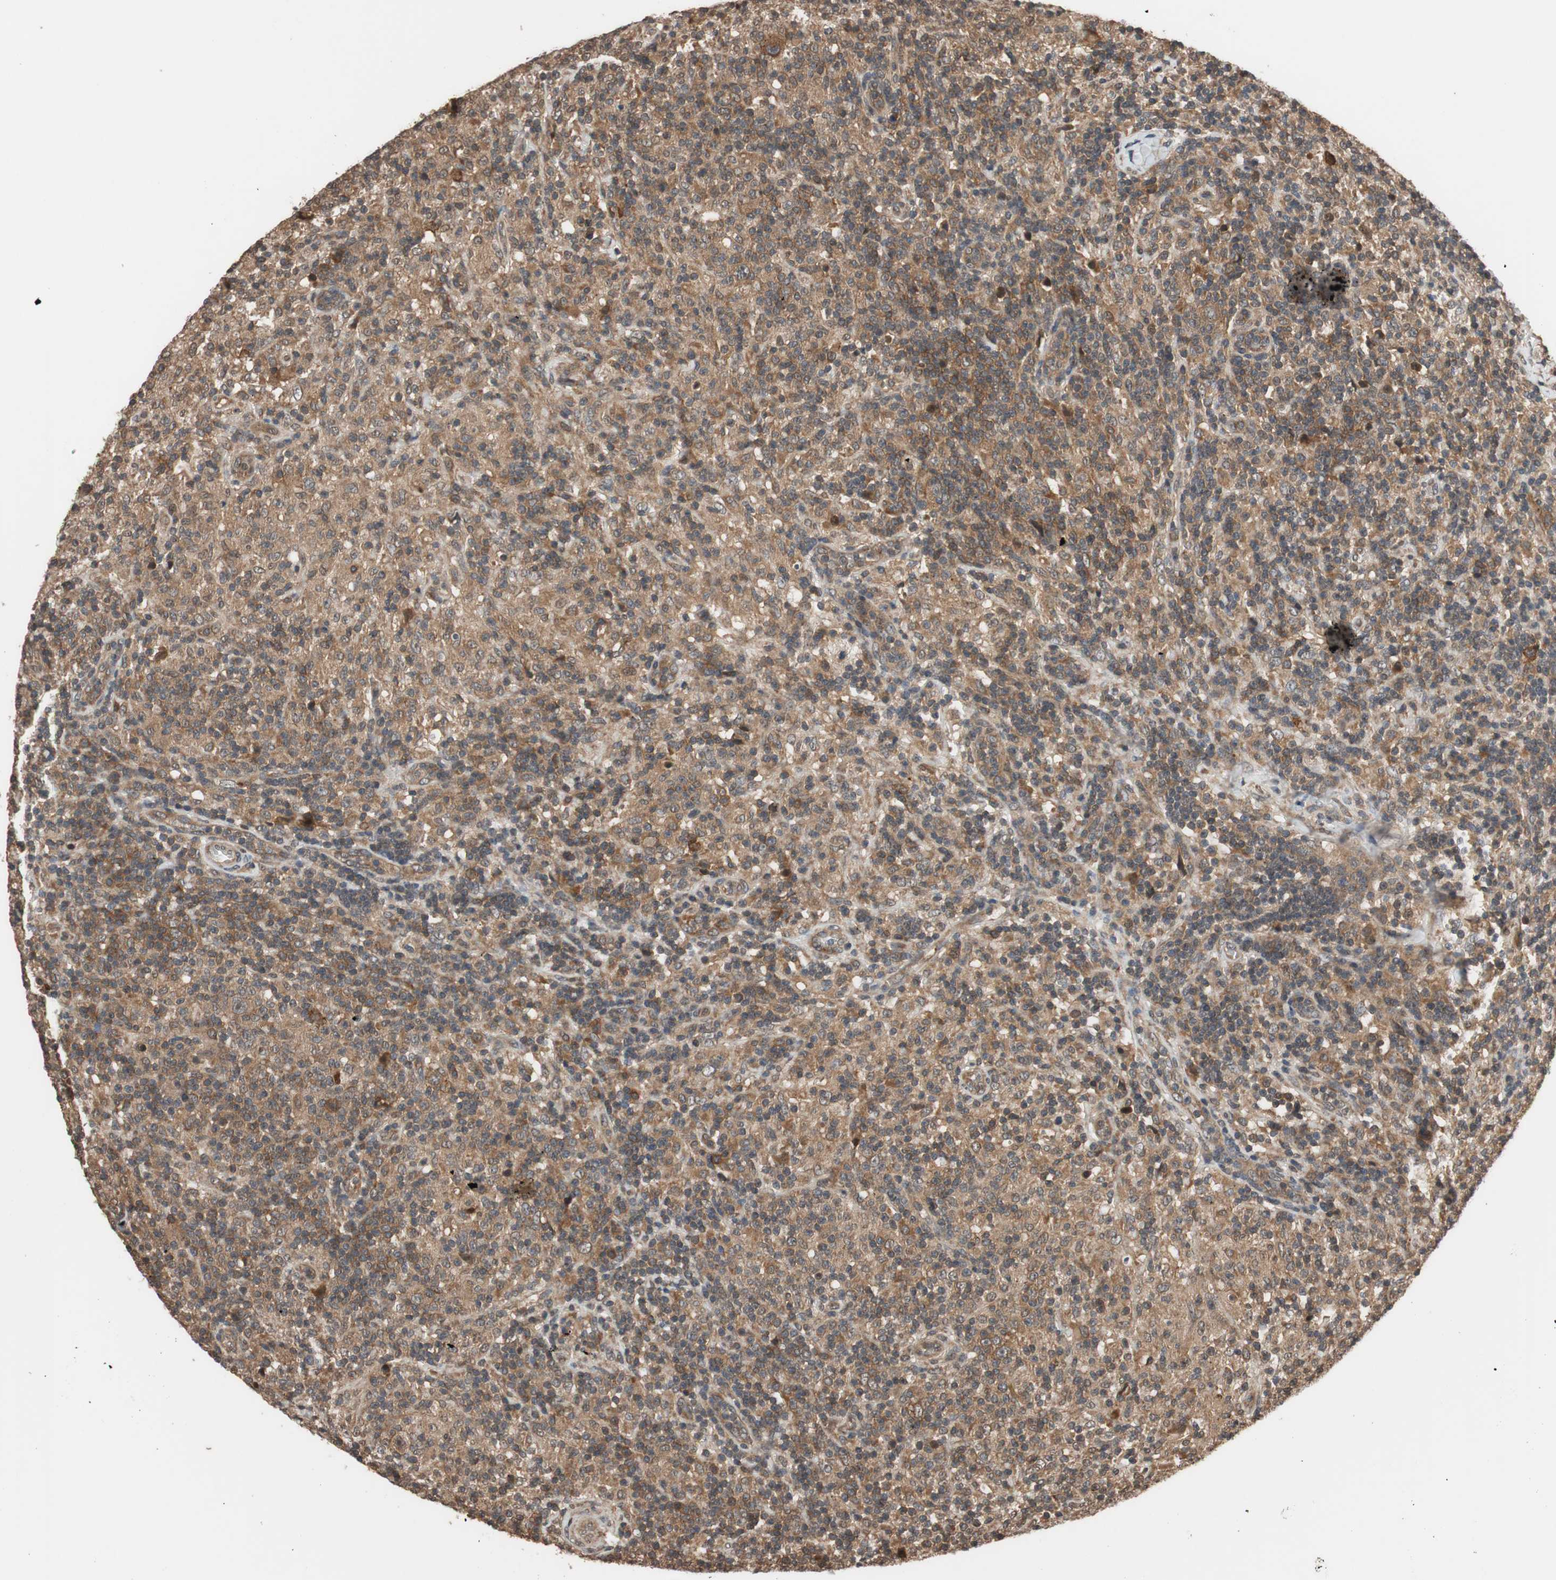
{"staining": {"intensity": "moderate", "quantity": ">75%", "location": "cytoplasmic/membranous"}, "tissue": "lymphoma", "cell_type": "Tumor cells", "image_type": "cancer", "snomed": [{"axis": "morphology", "description": "Hodgkin's disease, NOS"}, {"axis": "topography", "description": "Lymph node"}], "caption": "Lymphoma stained with a protein marker exhibits moderate staining in tumor cells.", "gene": "TMEM230", "patient": {"sex": "male", "age": 70}}